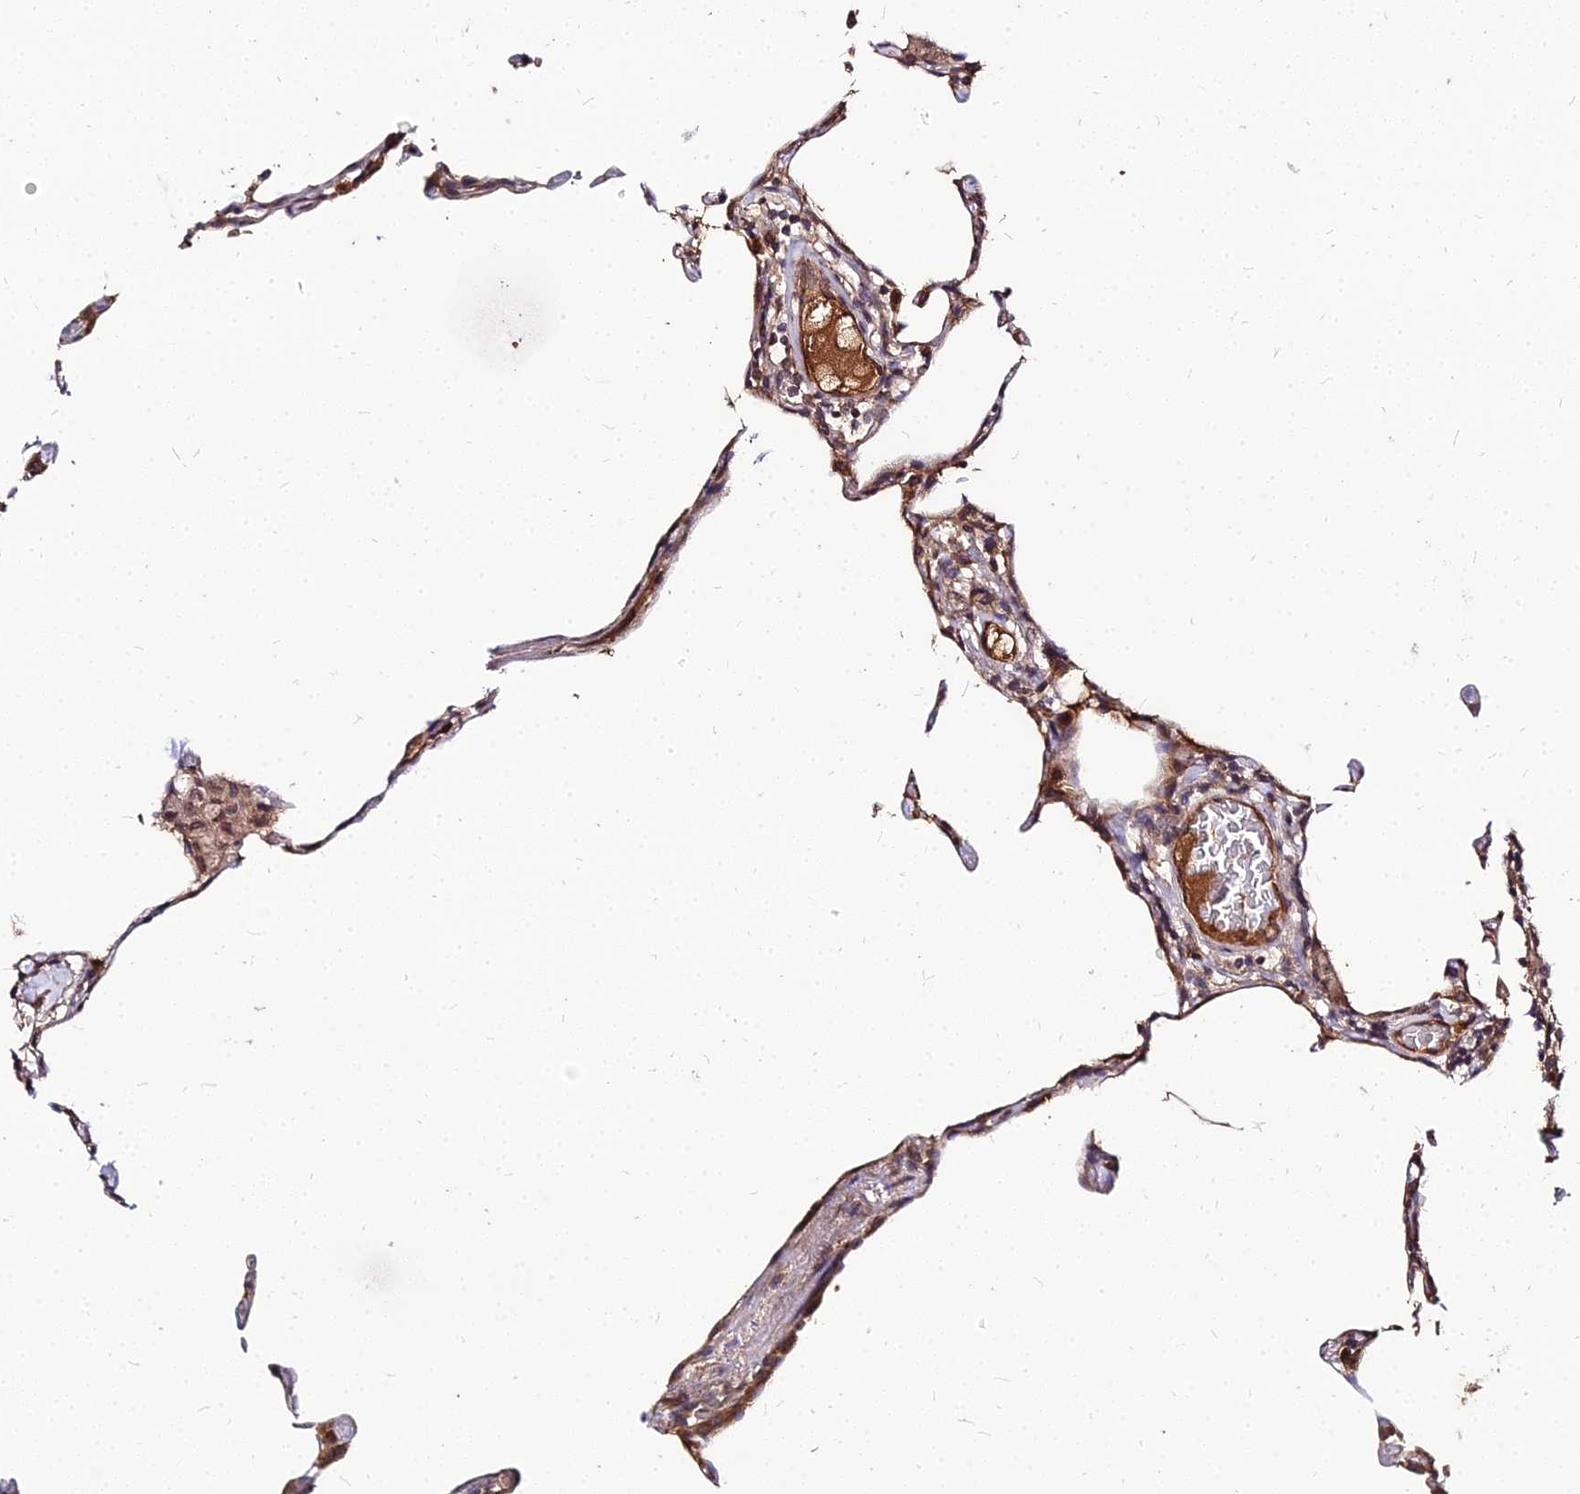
{"staining": {"intensity": "moderate", "quantity": "25%-75%", "location": "cytoplasmic/membranous"}, "tissue": "lung", "cell_type": "Alveolar cells", "image_type": "normal", "snomed": [{"axis": "morphology", "description": "Normal tissue, NOS"}, {"axis": "topography", "description": "Lung"}], "caption": "This is a photomicrograph of immunohistochemistry staining of normal lung, which shows moderate expression in the cytoplasmic/membranous of alveolar cells.", "gene": "PDE4D", "patient": {"sex": "female", "age": 57}}